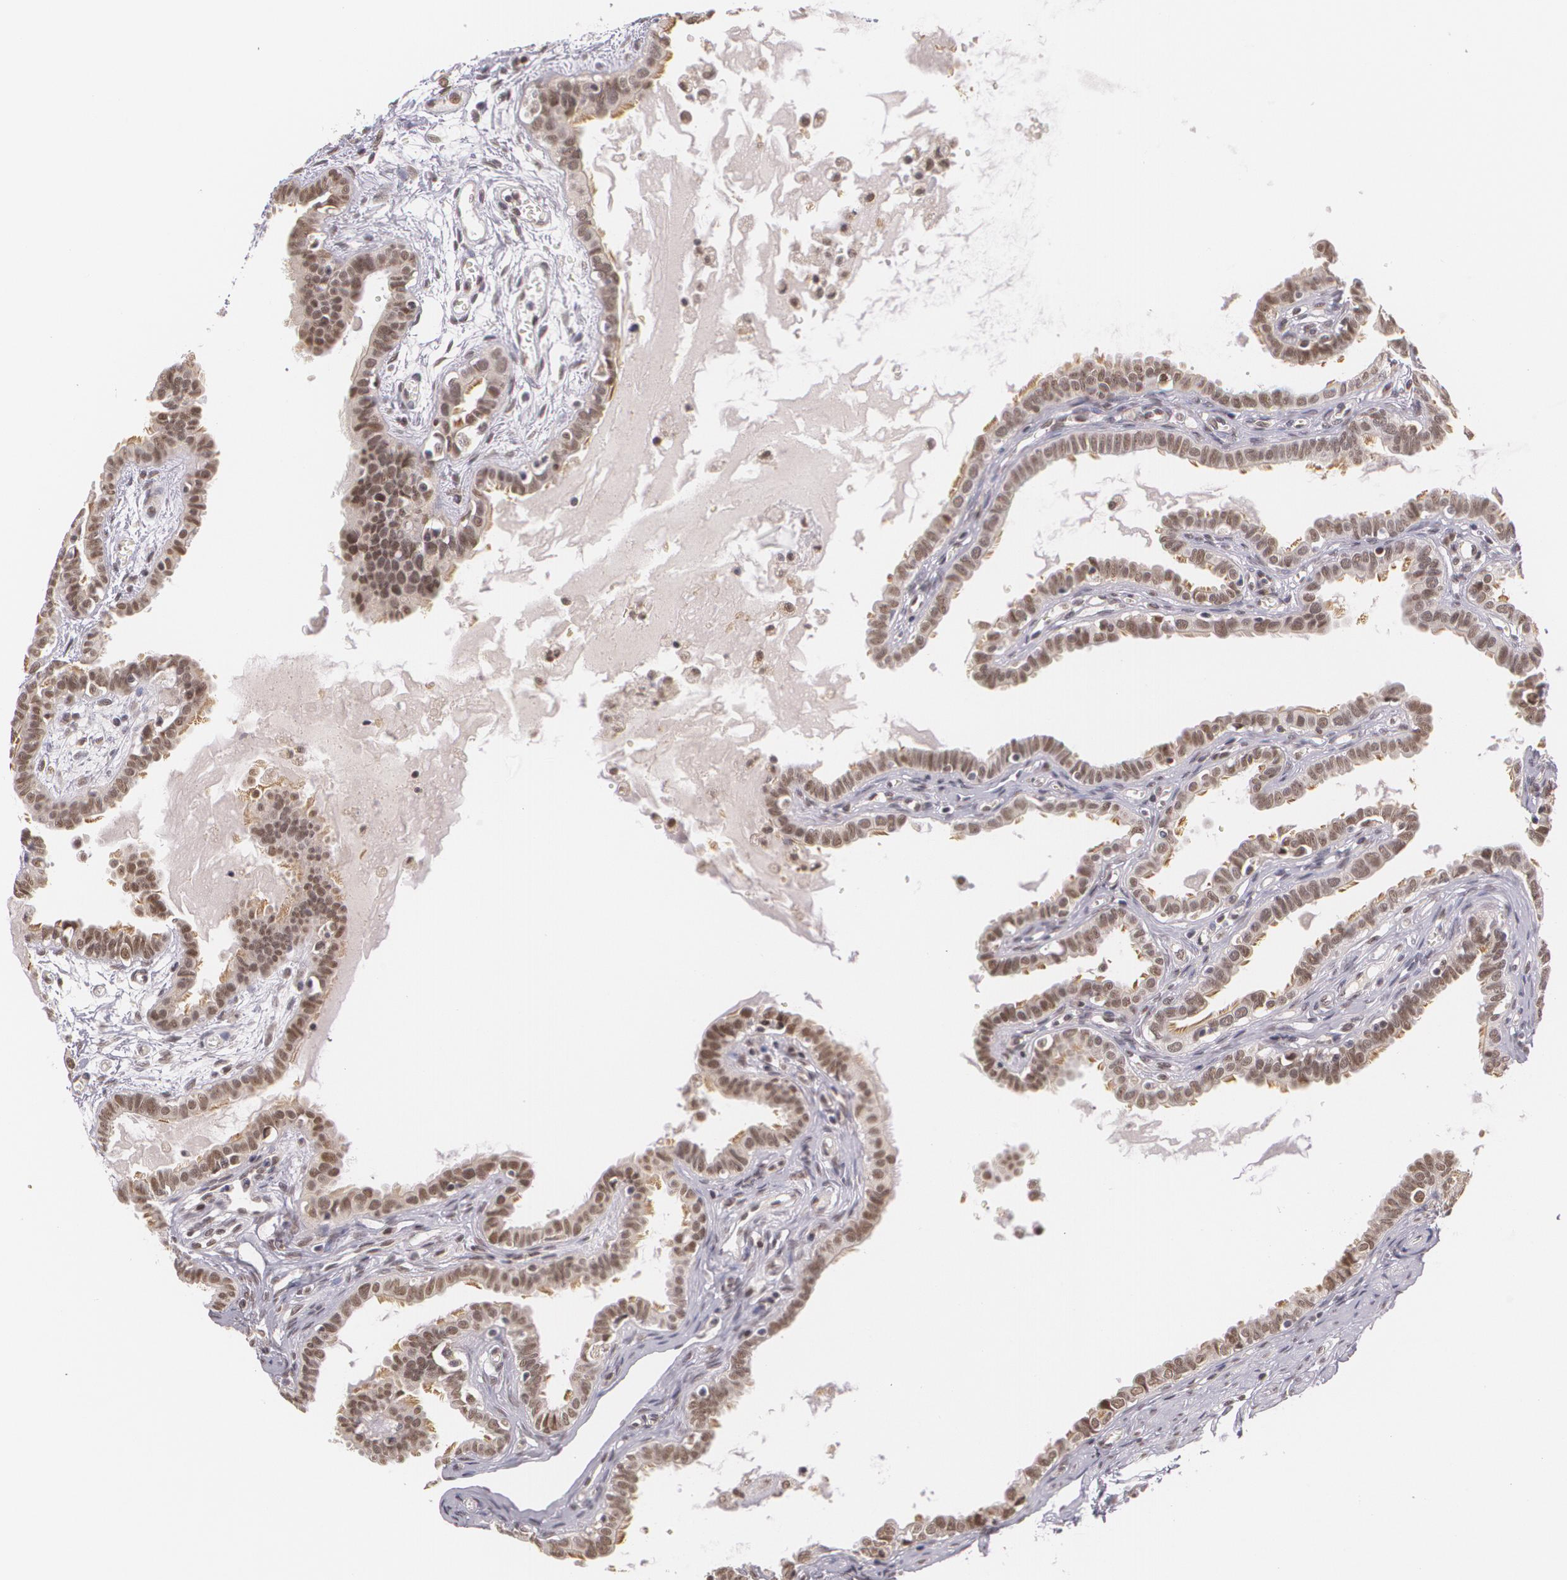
{"staining": {"intensity": "moderate", "quantity": "25%-75%", "location": "cytoplasmic/membranous,nuclear"}, "tissue": "fallopian tube", "cell_type": "Glandular cells", "image_type": "normal", "snomed": [{"axis": "morphology", "description": "Normal tissue, NOS"}, {"axis": "topography", "description": "Fallopian tube"}], "caption": "Protein expression analysis of benign fallopian tube reveals moderate cytoplasmic/membranous,nuclear staining in about 25%-75% of glandular cells. The protein is stained brown, and the nuclei are stained in blue (DAB (3,3'-diaminobenzidine) IHC with brightfield microscopy, high magnification).", "gene": "ALX1", "patient": {"sex": "female", "age": 67}}